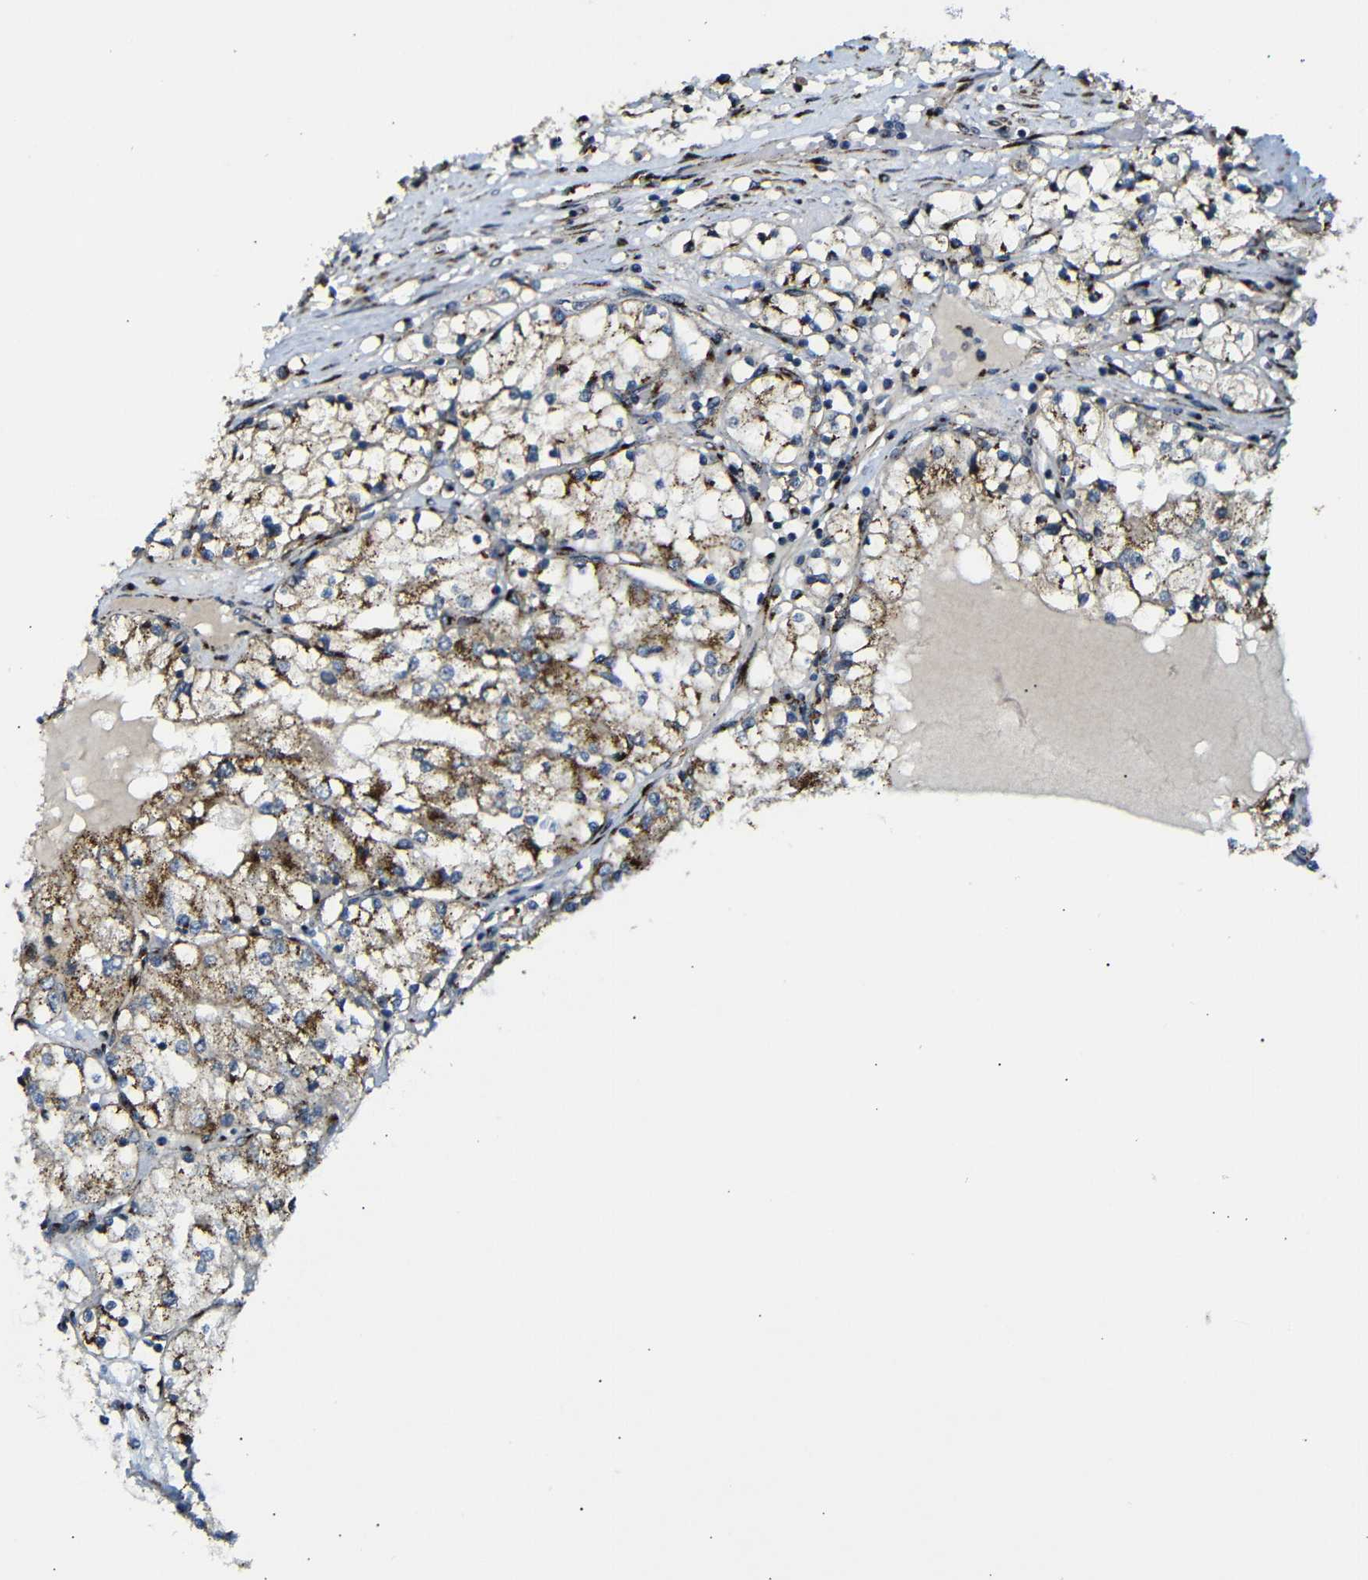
{"staining": {"intensity": "moderate", "quantity": ">75%", "location": "cytoplasmic/membranous"}, "tissue": "renal cancer", "cell_type": "Tumor cells", "image_type": "cancer", "snomed": [{"axis": "morphology", "description": "Adenocarcinoma, NOS"}, {"axis": "topography", "description": "Kidney"}], "caption": "A brown stain shows moderate cytoplasmic/membranous positivity of a protein in adenocarcinoma (renal) tumor cells.", "gene": "TGOLN2", "patient": {"sex": "male", "age": 68}}